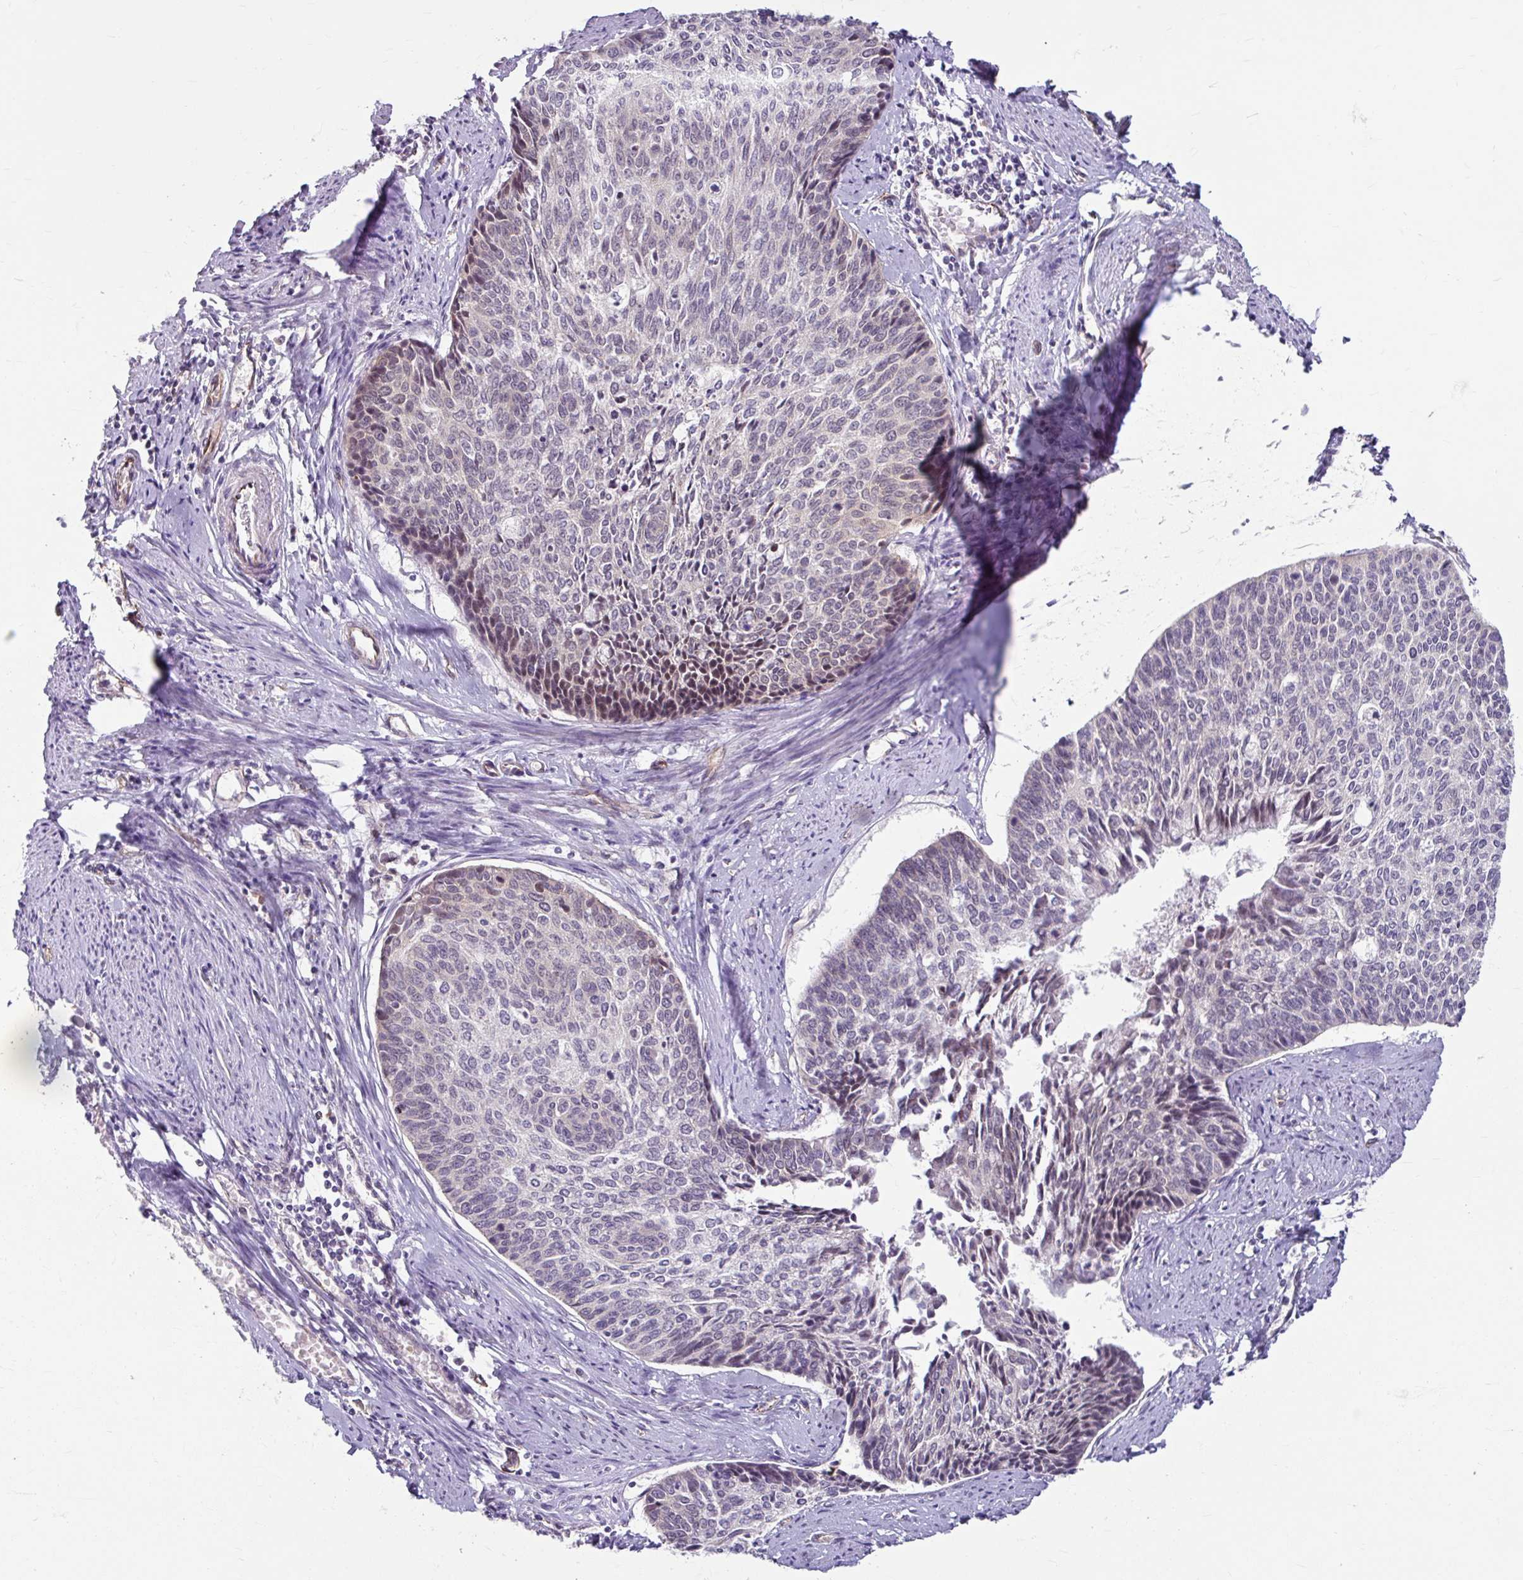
{"staining": {"intensity": "negative", "quantity": "none", "location": "none"}, "tissue": "cervical cancer", "cell_type": "Tumor cells", "image_type": "cancer", "snomed": [{"axis": "morphology", "description": "Squamous cell carcinoma, NOS"}, {"axis": "topography", "description": "Cervix"}], "caption": "Tumor cells show no significant positivity in cervical squamous cell carcinoma.", "gene": "DAAM2", "patient": {"sex": "female", "age": 55}}